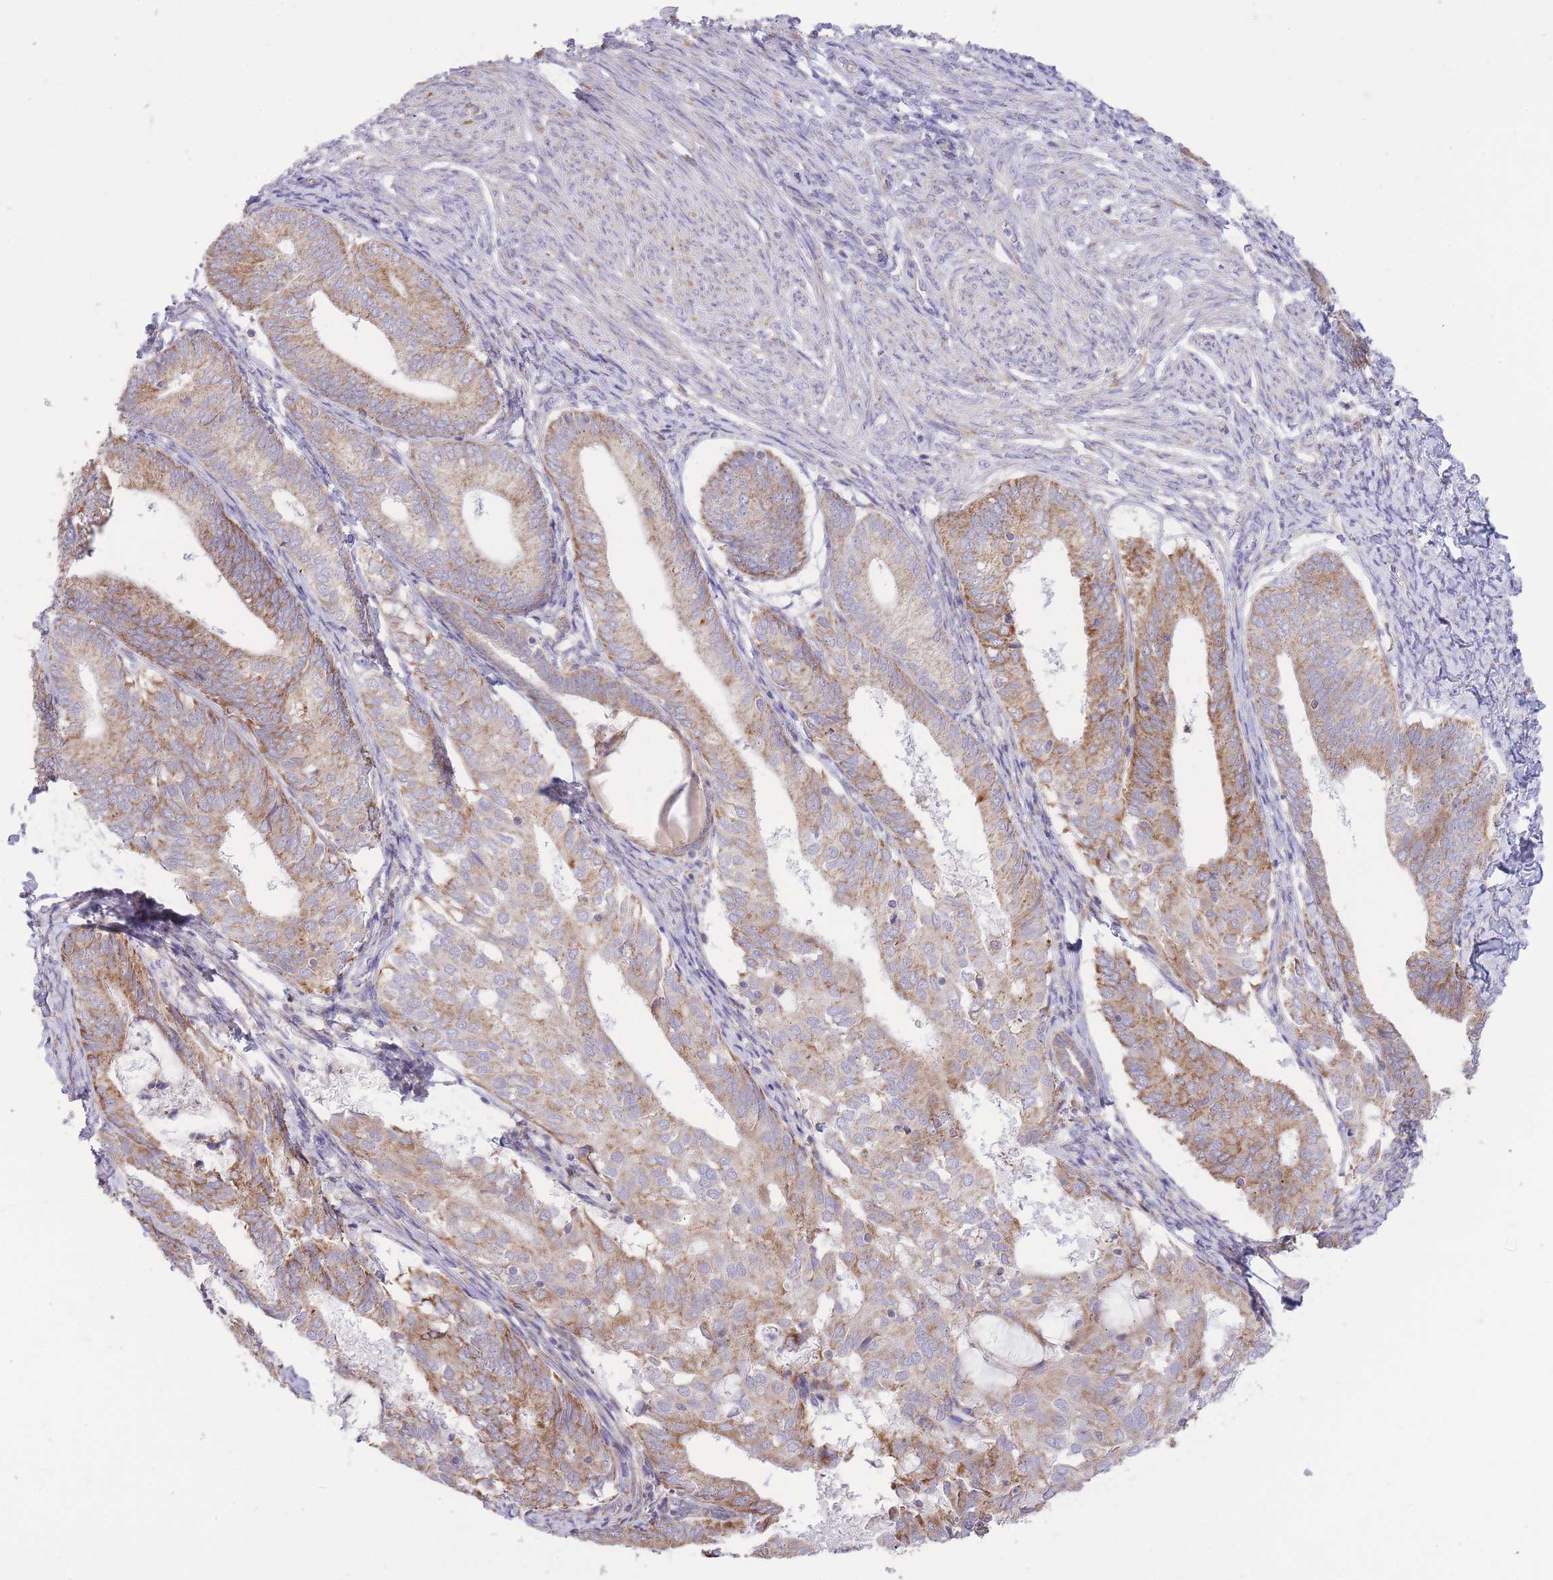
{"staining": {"intensity": "moderate", "quantity": ">75%", "location": "cytoplasmic/membranous"}, "tissue": "endometrial cancer", "cell_type": "Tumor cells", "image_type": "cancer", "snomed": [{"axis": "morphology", "description": "Adenocarcinoma, NOS"}, {"axis": "topography", "description": "Endometrium"}], "caption": "A high-resolution image shows immunohistochemistry staining of endometrial cancer, which exhibits moderate cytoplasmic/membranous positivity in approximately >75% of tumor cells.", "gene": "TOPAZ1", "patient": {"sex": "female", "age": 87}}